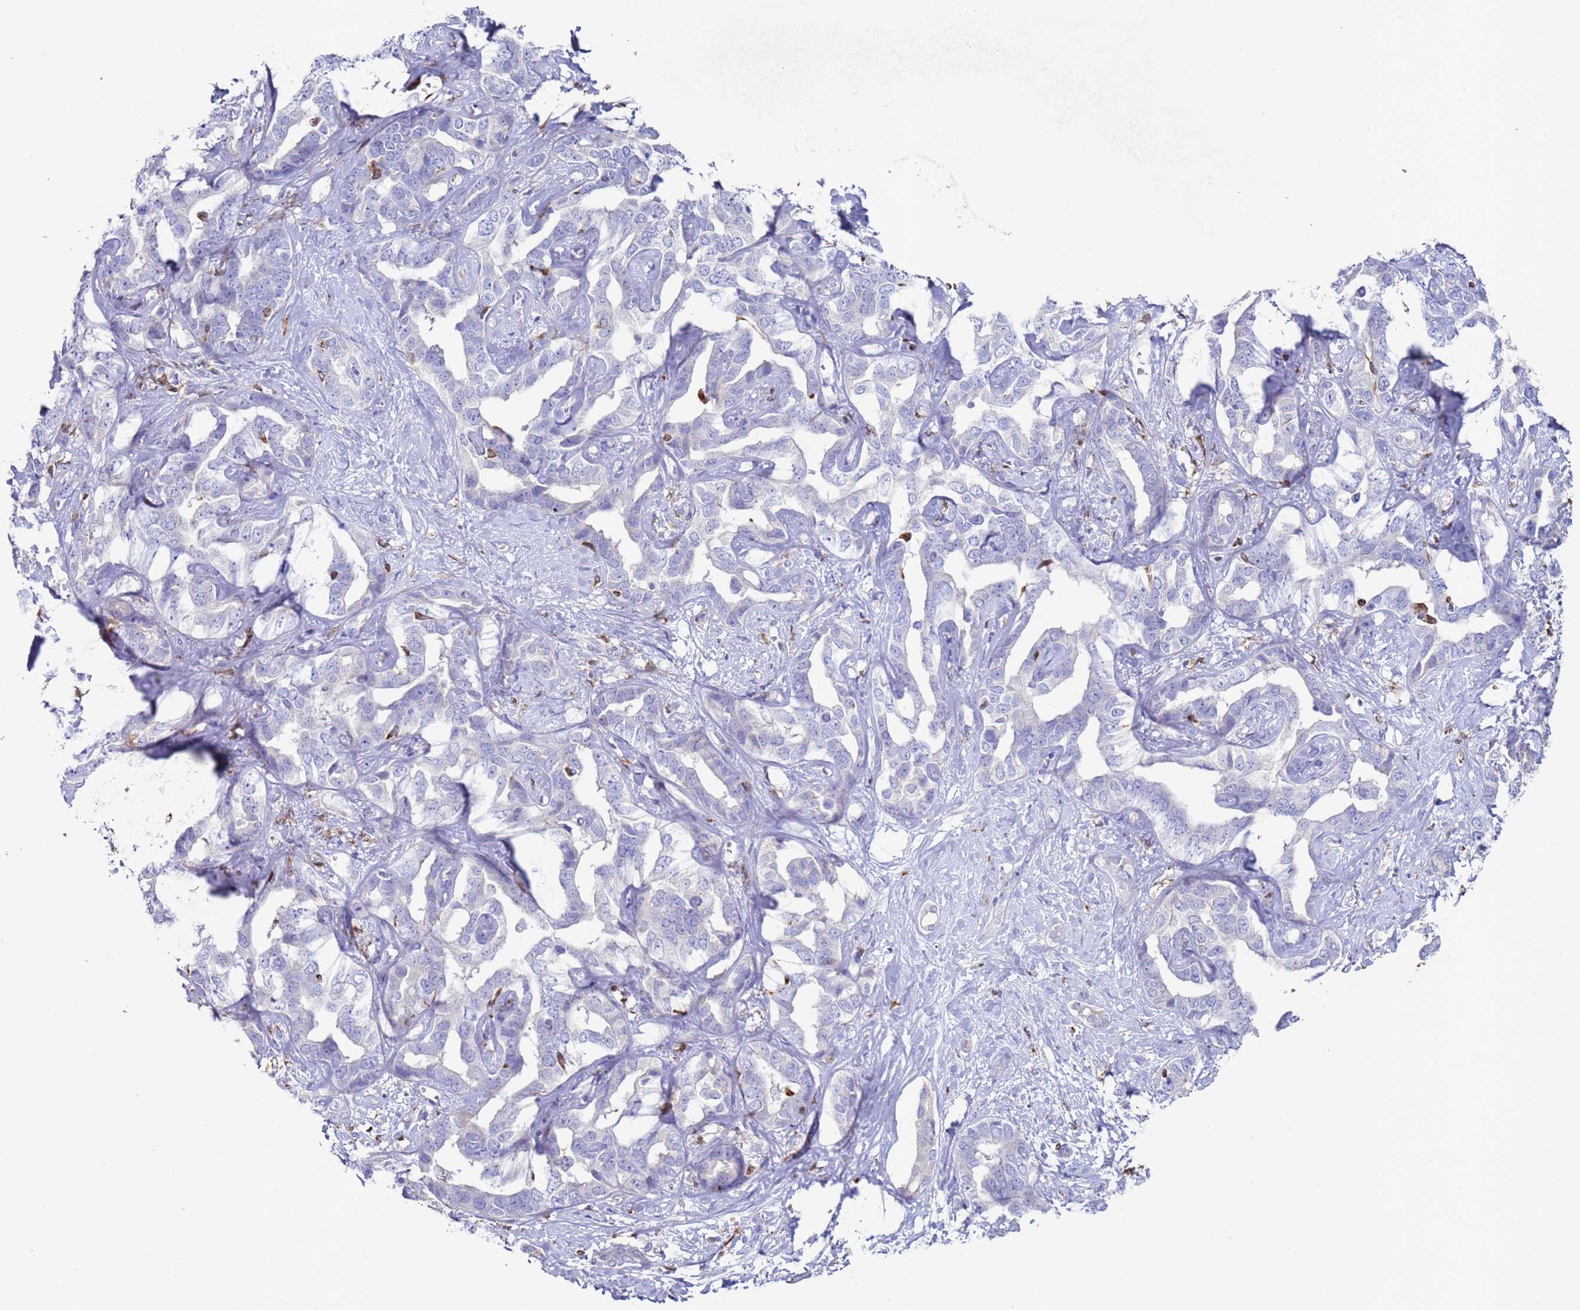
{"staining": {"intensity": "negative", "quantity": "none", "location": "none"}, "tissue": "liver cancer", "cell_type": "Tumor cells", "image_type": "cancer", "snomed": [{"axis": "morphology", "description": "Cholangiocarcinoma"}, {"axis": "topography", "description": "Liver"}], "caption": "Immunohistochemistry (IHC) histopathology image of human liver cholangiocarcinoma stained for a protein (brown), which reveals no staining in tumor cells. The staining is performed using DAB (3,3'-diaminobenzidine) brown chromogen with nuclei counter-stained in using hematoxylin.", "gene": "GREB1L", "patient": {"sex": "male", "age": 59}}